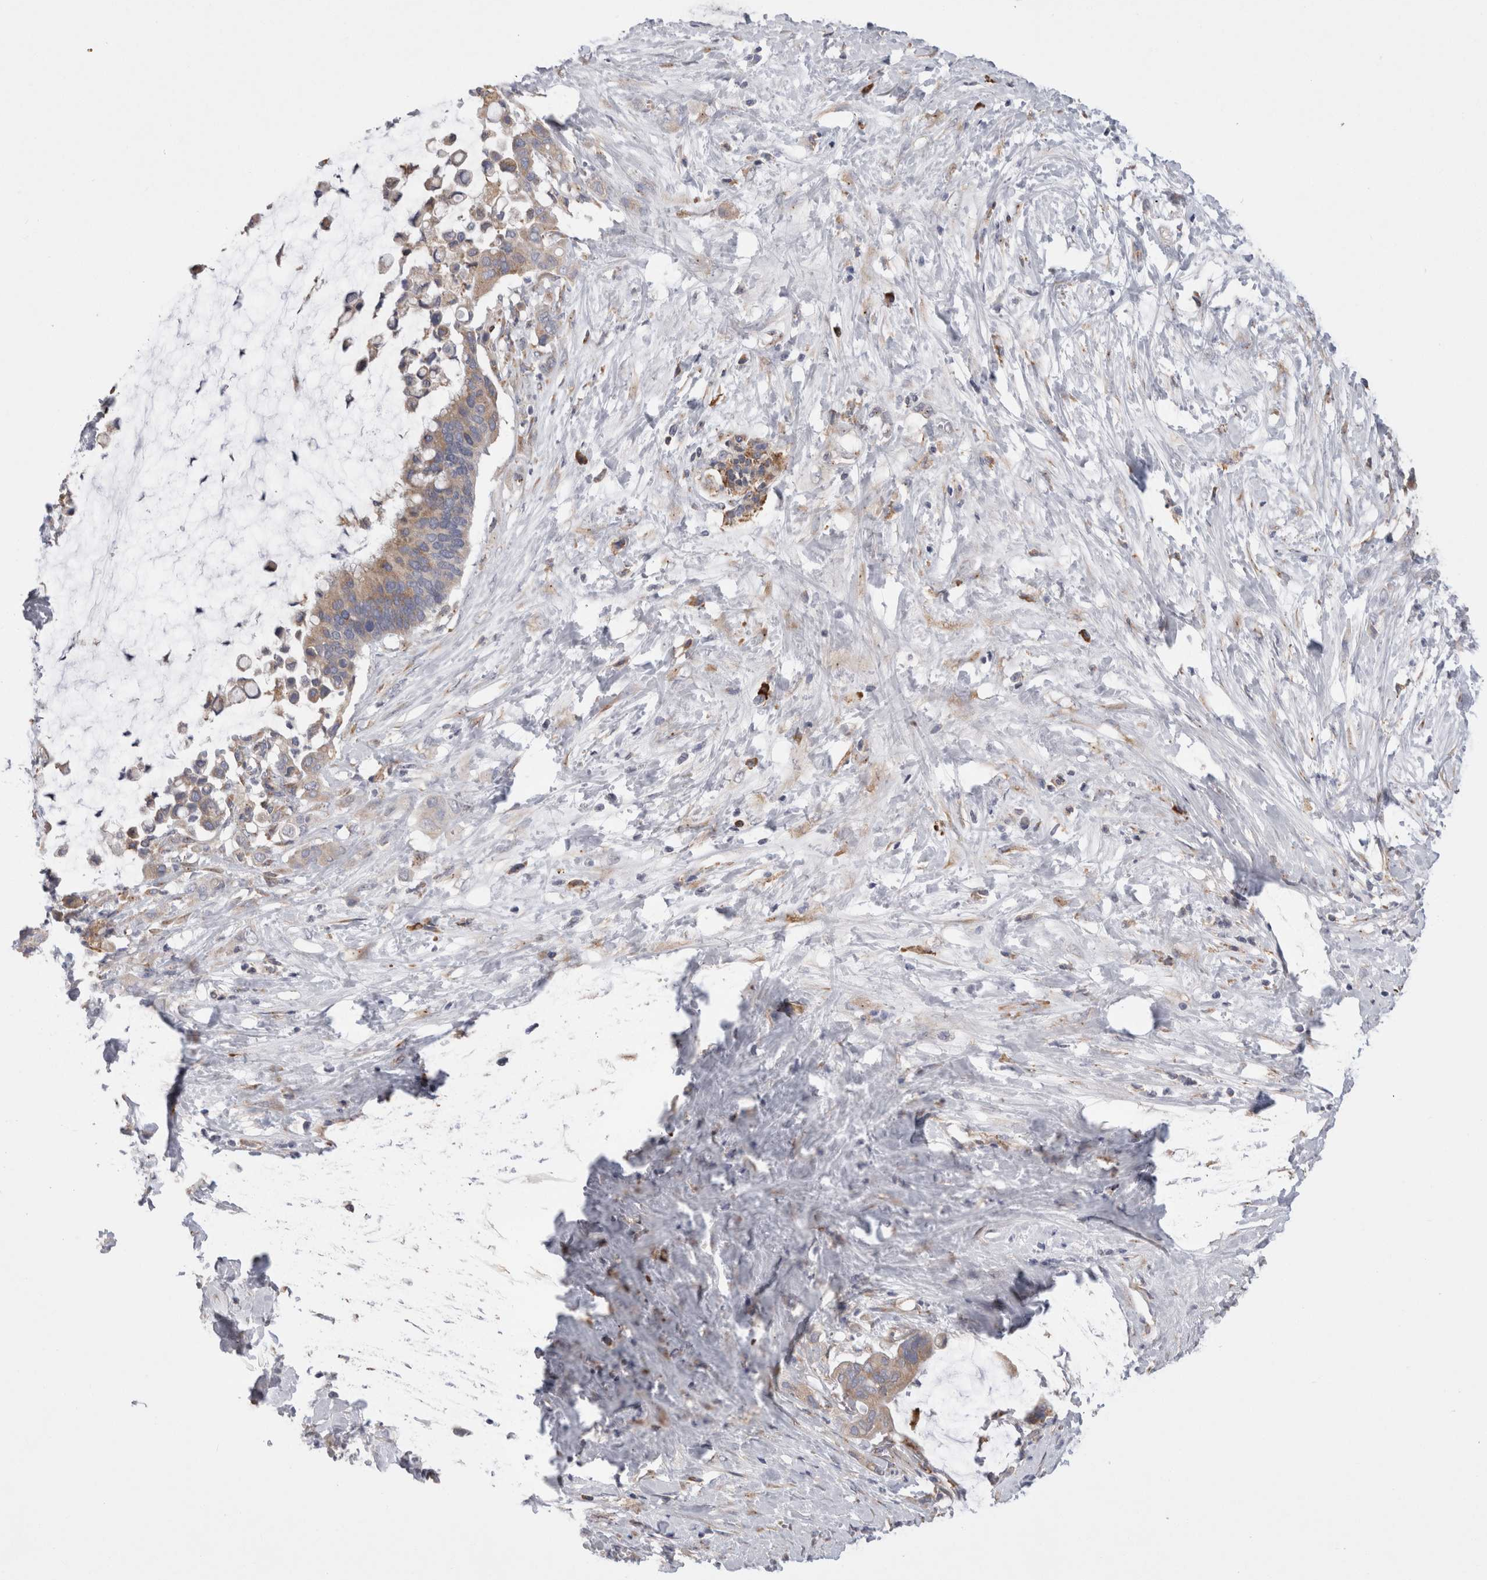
{"staining": {"intensity": "weak", "quantity": ">75%", "location": "cytoplasmic/membranous"}, "tissue": "pancreatic cancer", "cell_type": "Tumor cells", "image_type": "cancer", "snomed": [{"axis": "morphology", "description": "Adenocarcinoma, NOS"}, {"axis": "topography", "description": "Pancreas"}], "caption": "Brown immunohistochemical staining in human pancreatic adenocarcinoma displays weak cytoplasmic/membranous expression in approximately >75% of tumor cells.", "gene": "ZNF341", "patient": {"sex": "male", "age": 41}}